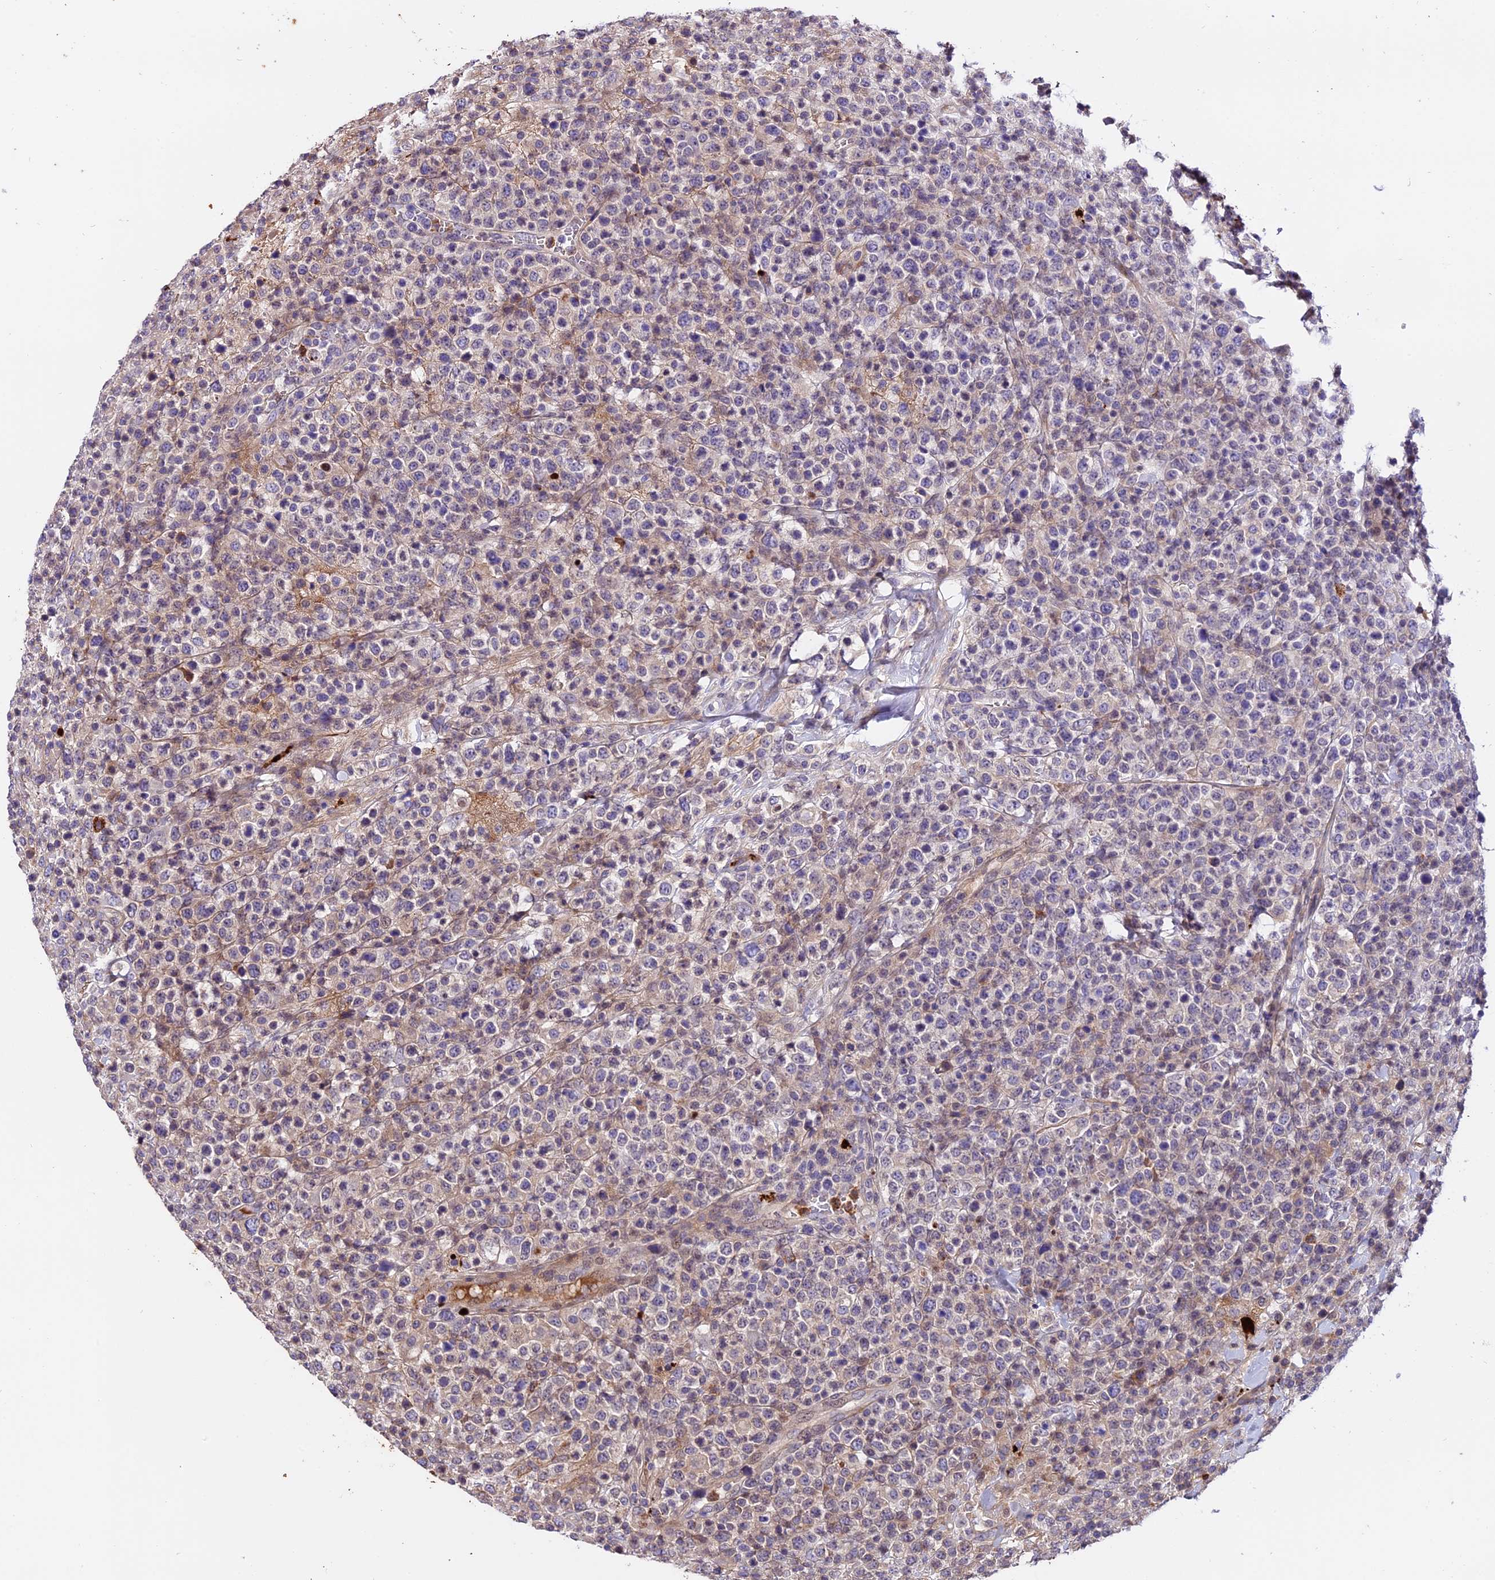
{"staining": {"intensity": "negative", "quantity": "none", "location": "none"}, "tissue": "lymphoma", "cell_type": "Tumor cells", "image_type": "cancer", "snomed": [{"axis": "morphology", "description": "Malignant lymphoma, non-Hodgkin's type, High grade"}, {"axis": "topography", "description": "Colon"}], "caption": "Tumor cells are negative for protein expression in human high-grade malignant lymphoma, non-Hodgkin's type.", "gene": "MAP3K7CL", "patient": {"sex": "female", "age": 53}}